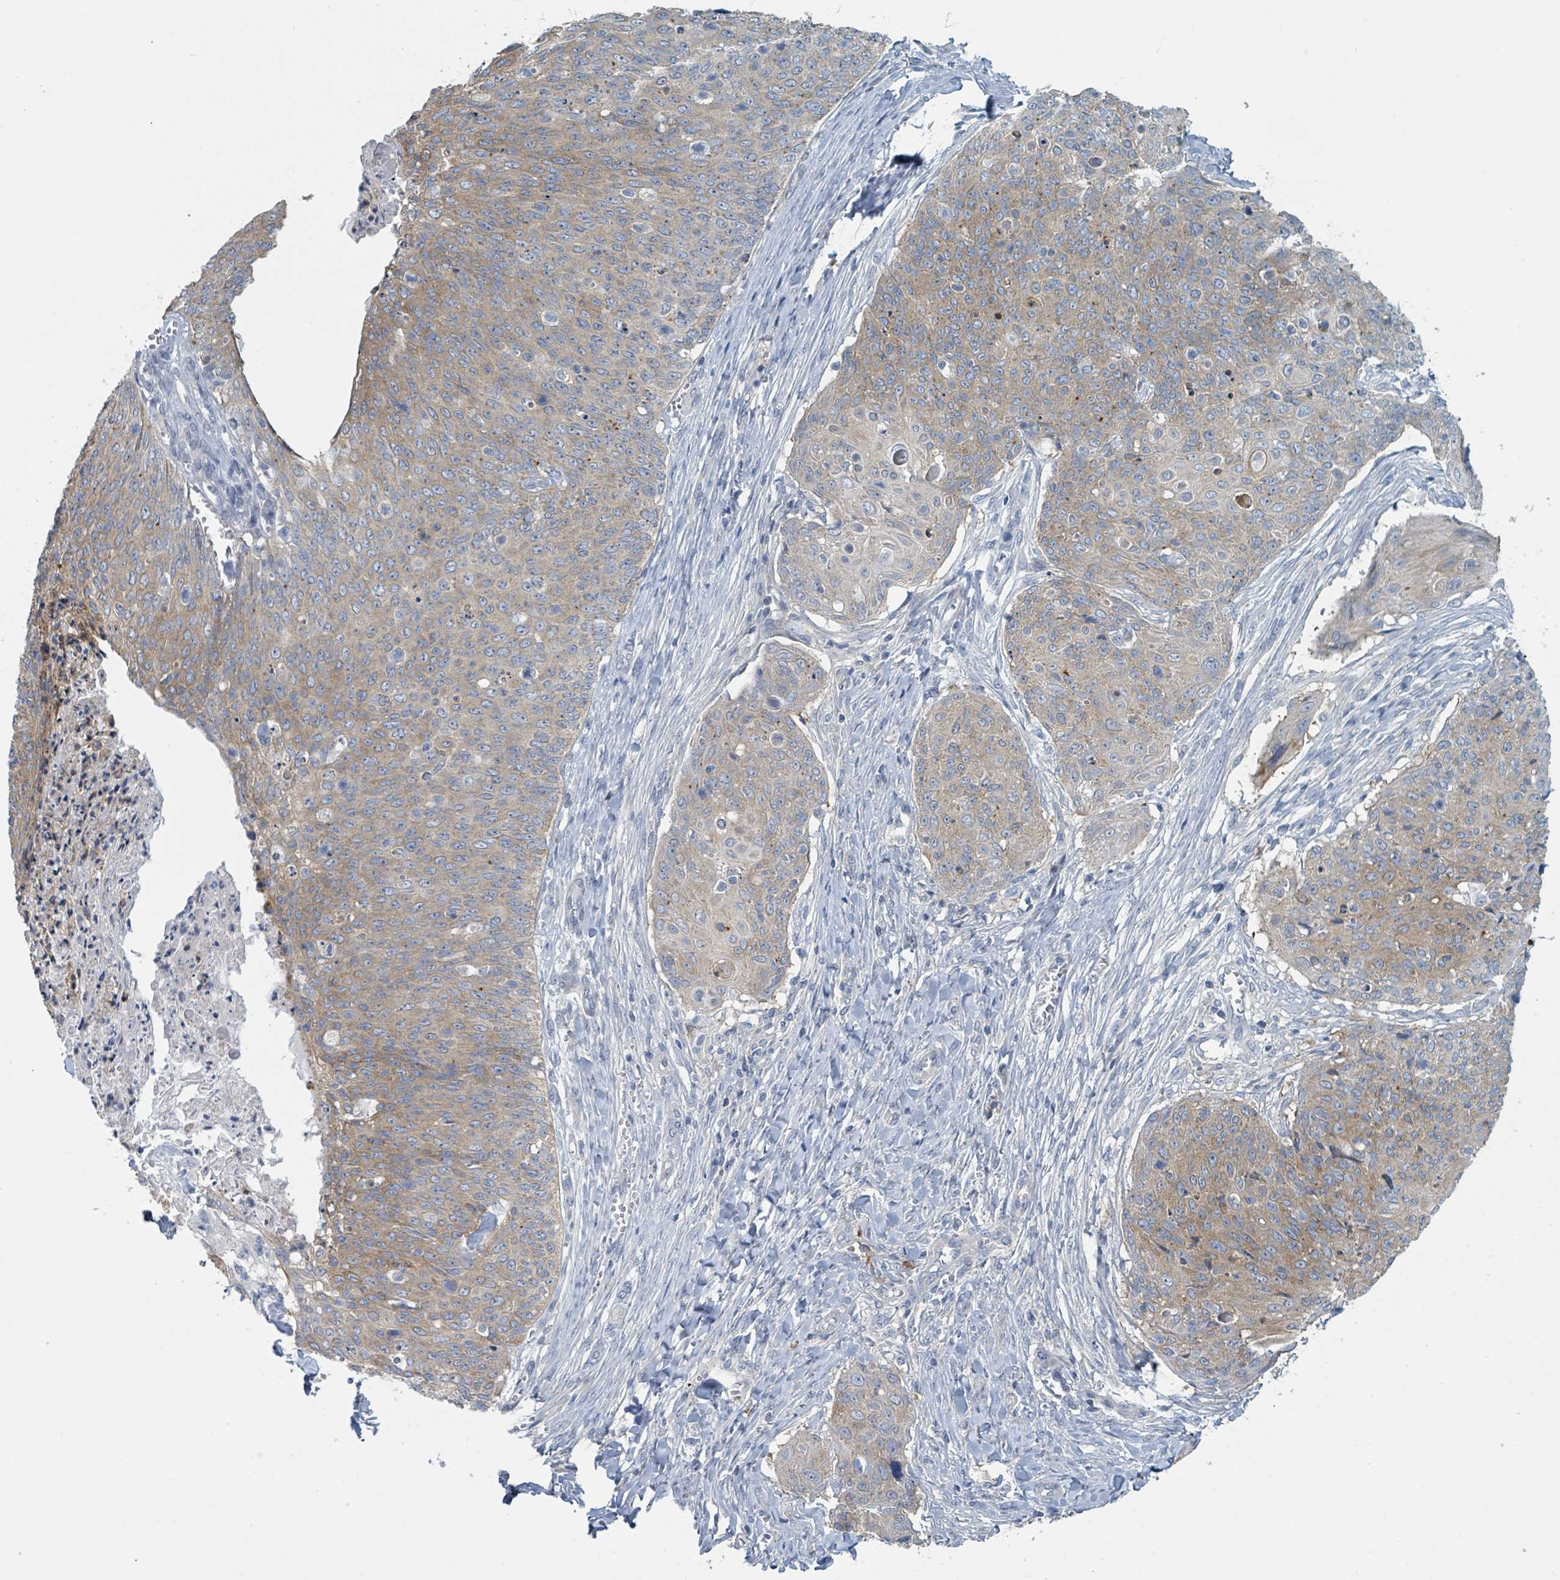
{"staining": {"intensity": "moderate", "quantity": "25%-75%", "location": "cytoplasmic/membranous"}, "tissue": "skin cancer", "cell_type": "Tumor cells", "image_type": "cancer", "snomed": [{"axis": "morphology", "description": "Squamous cell carcinoma, NOS"}, {"axis": "topography", "description": "Skin"}, {"axis": "topography", "description": "Vulva"}], "caption": "Protein expression analysis of human skin cancer (squamous cell carcinoma) reveals moderate cytoplasmic/membranous positivity in approximately 25%-75% of tumor cells. (Stains: DAB in brown, nuclei in blue, Microscopy: brightfield microscopy at high magnification).", "gene": "ANKRD55", "patient": {"sex": "female", "age": 85}}